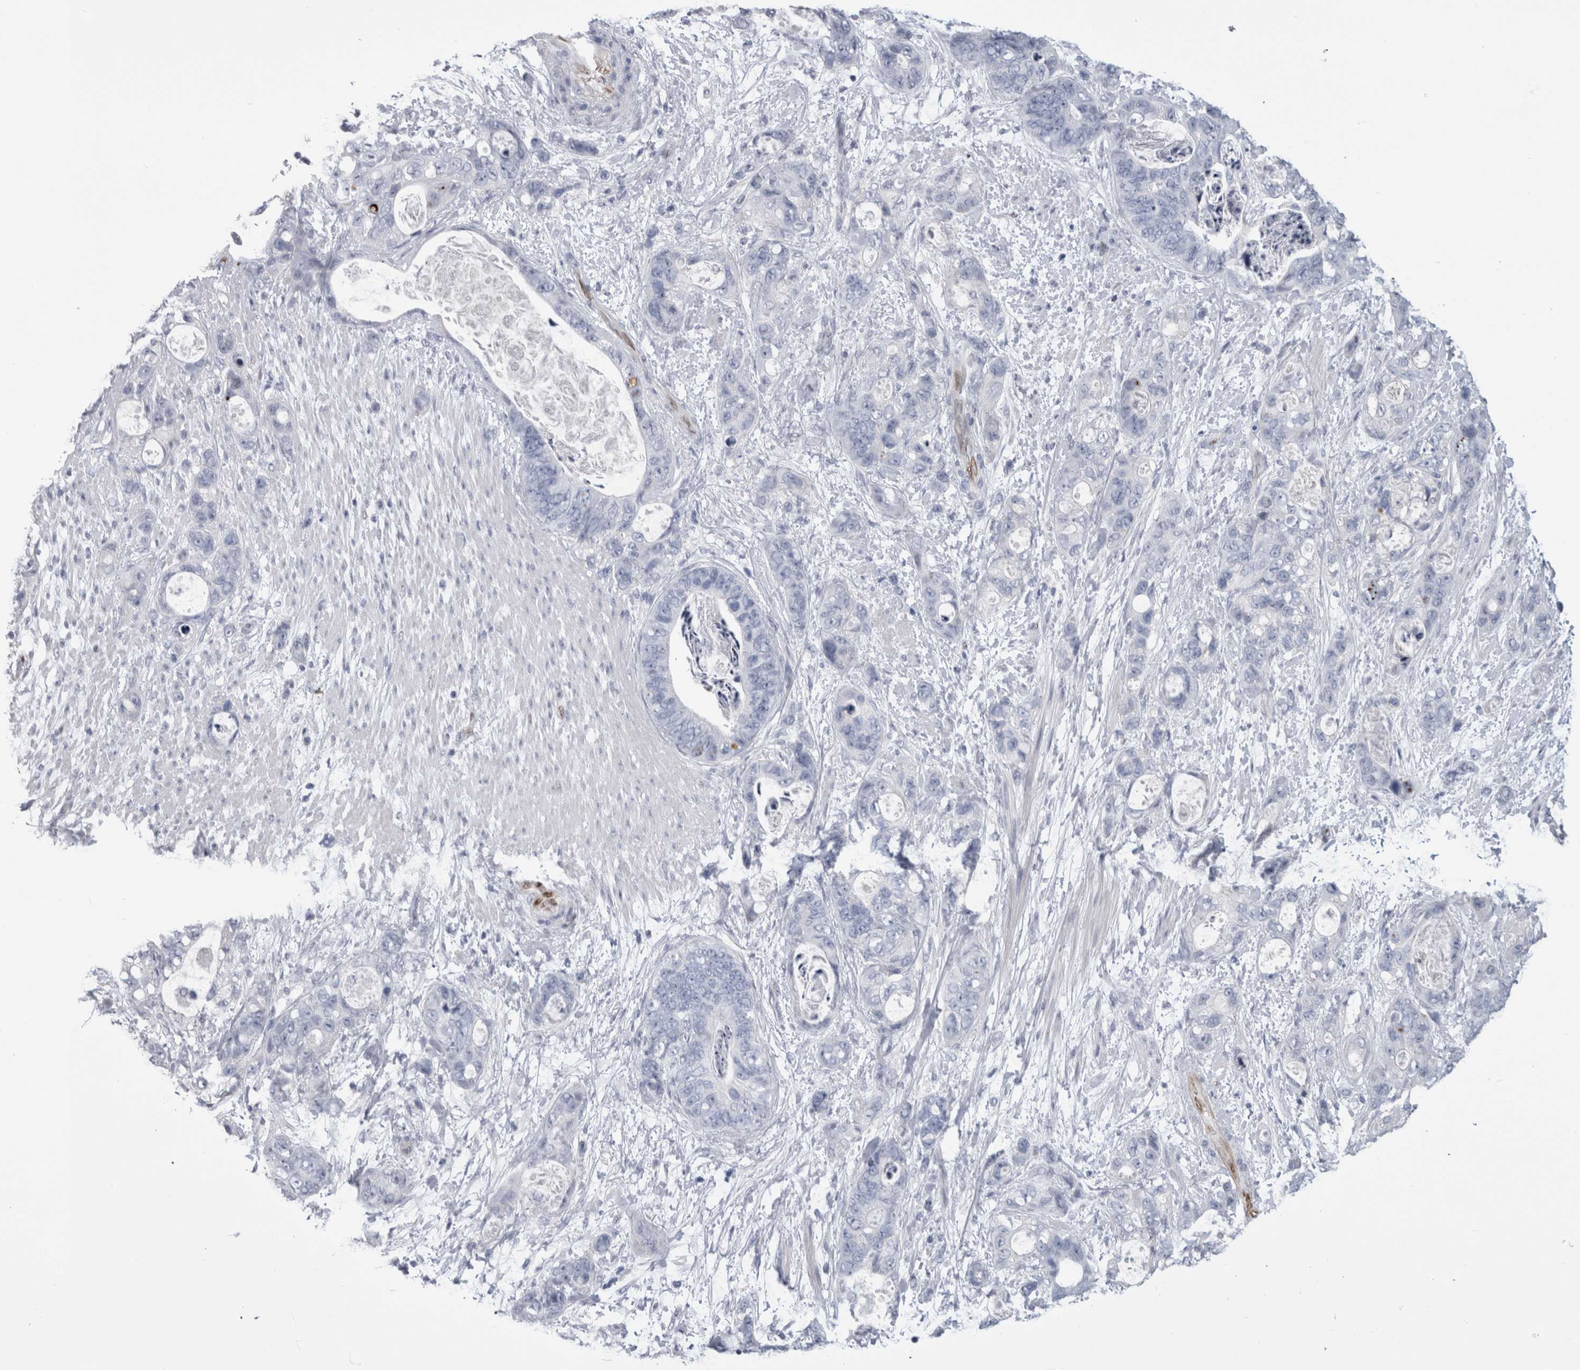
{"staining": {"intensity": "negative", "quantity": "none", "location": "none"}, "tissue": "stomach cancer", "cell_type": "Tumor cells", "image_type": "cancer", "snomed": [{"axis": "morphology", "description": "Normal tissue, NOS"}, {"axis": "morphology", "description": "Adenocarcinoma, NOS"}, {"axis": "topography", "description": "Stomach"}], "caption": "This is an IHC image of stomach adenocarcinoma. There is no positivity in tumor cells.", "gene": "IL33", "patient": {"sex": "female", "age": 89}}